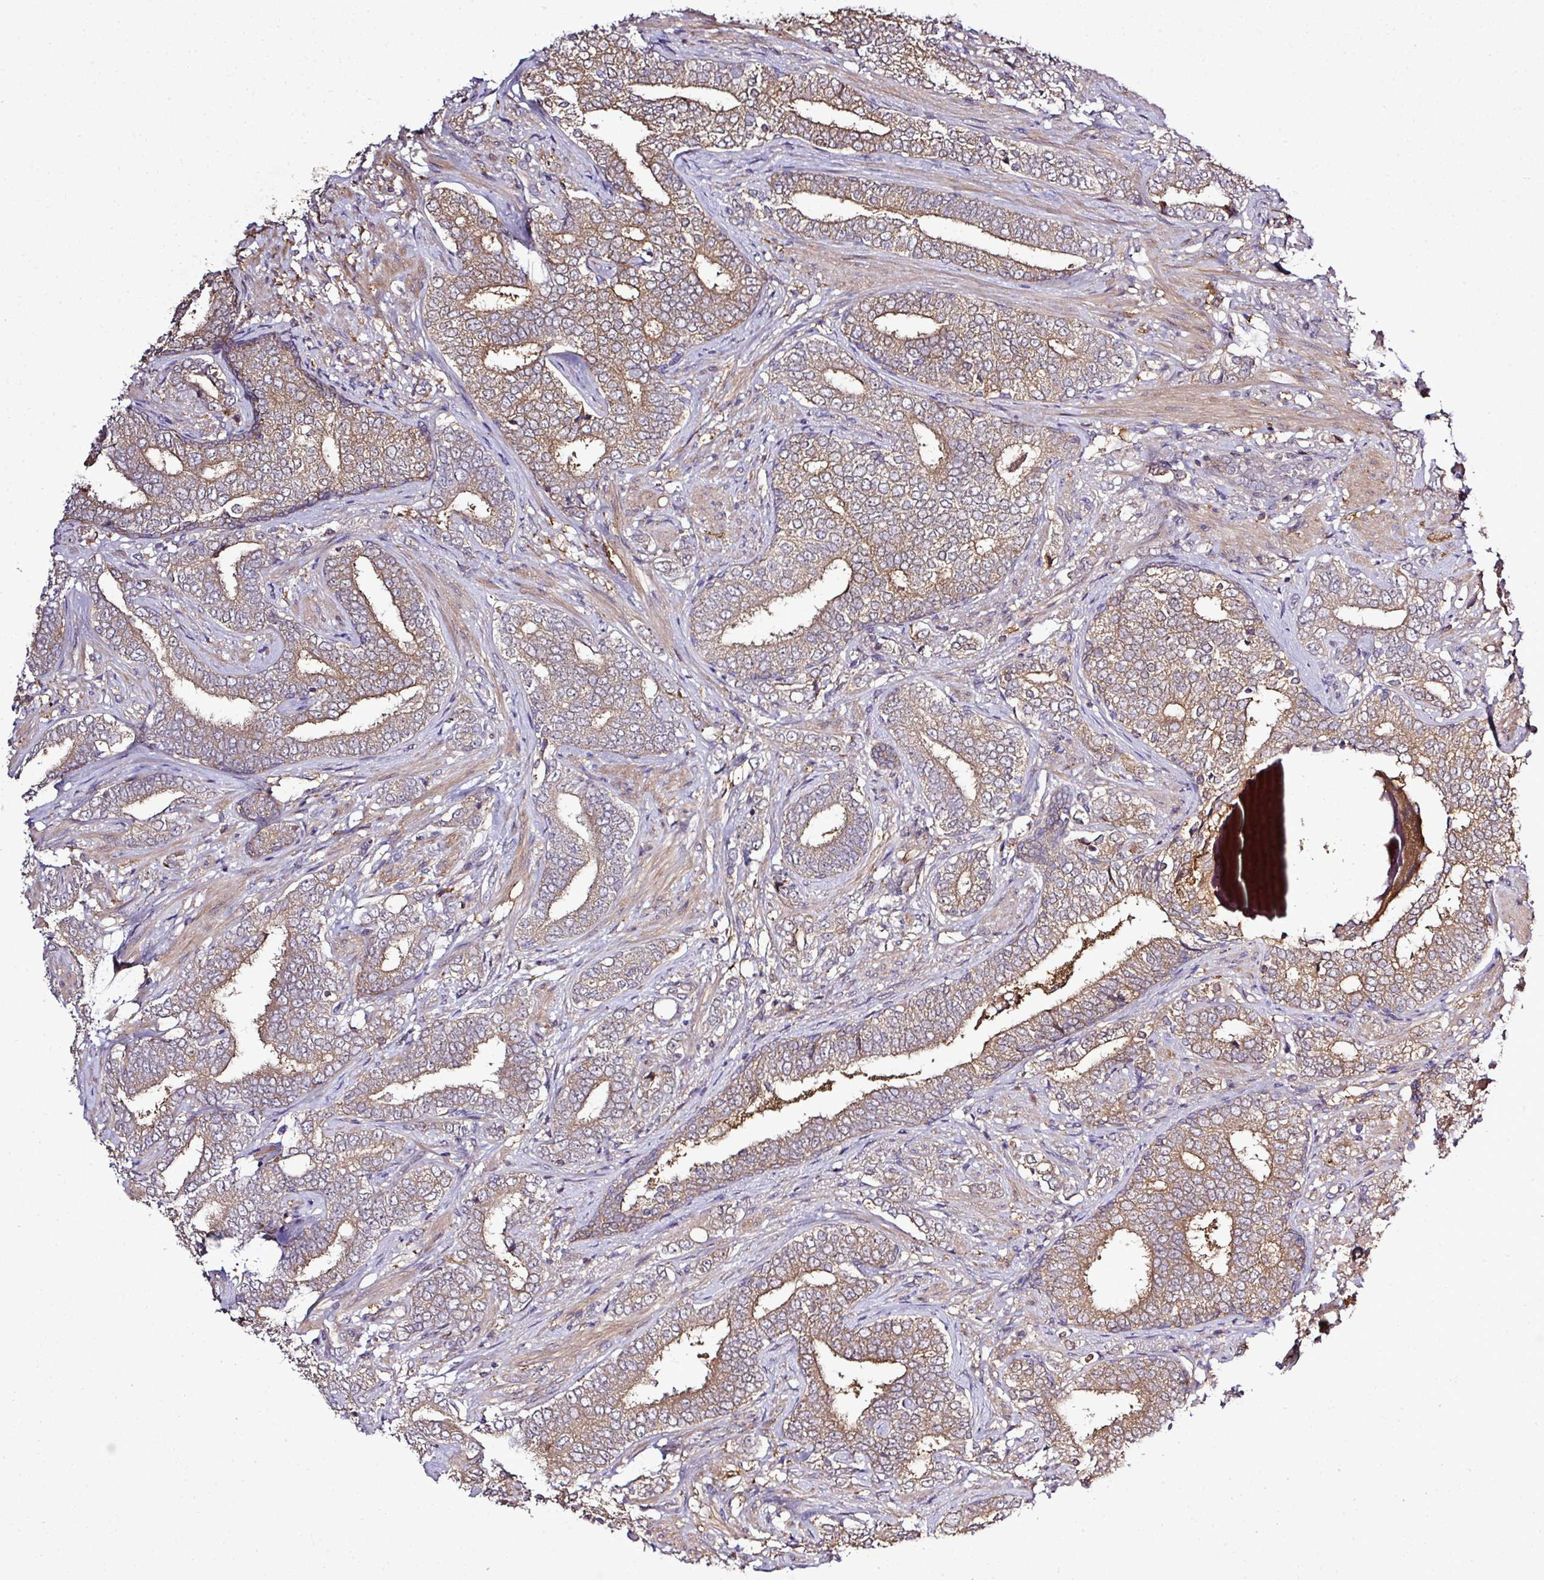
{"staining": {"intensity": "weak", "quantity": ">75%", "location": "cytoplasmic/membranous"}, "tissue": "prostate cancer", "cell_type": "Tumor cells", "image_type": "cancer", "snomed": [{"axis": "morphology", "description": "Adenocarcinoma, High grade"}, {"axis": "topography", "description": "Prostate"}], "caption": "Brown immunohistochemical staining in human prostate cancer demonstrates weak cytoplasmic/membranous staining in about >75% of tumor cells.", "gene": "TMEM107", "patient": {"sex": "male", "age": 72}}